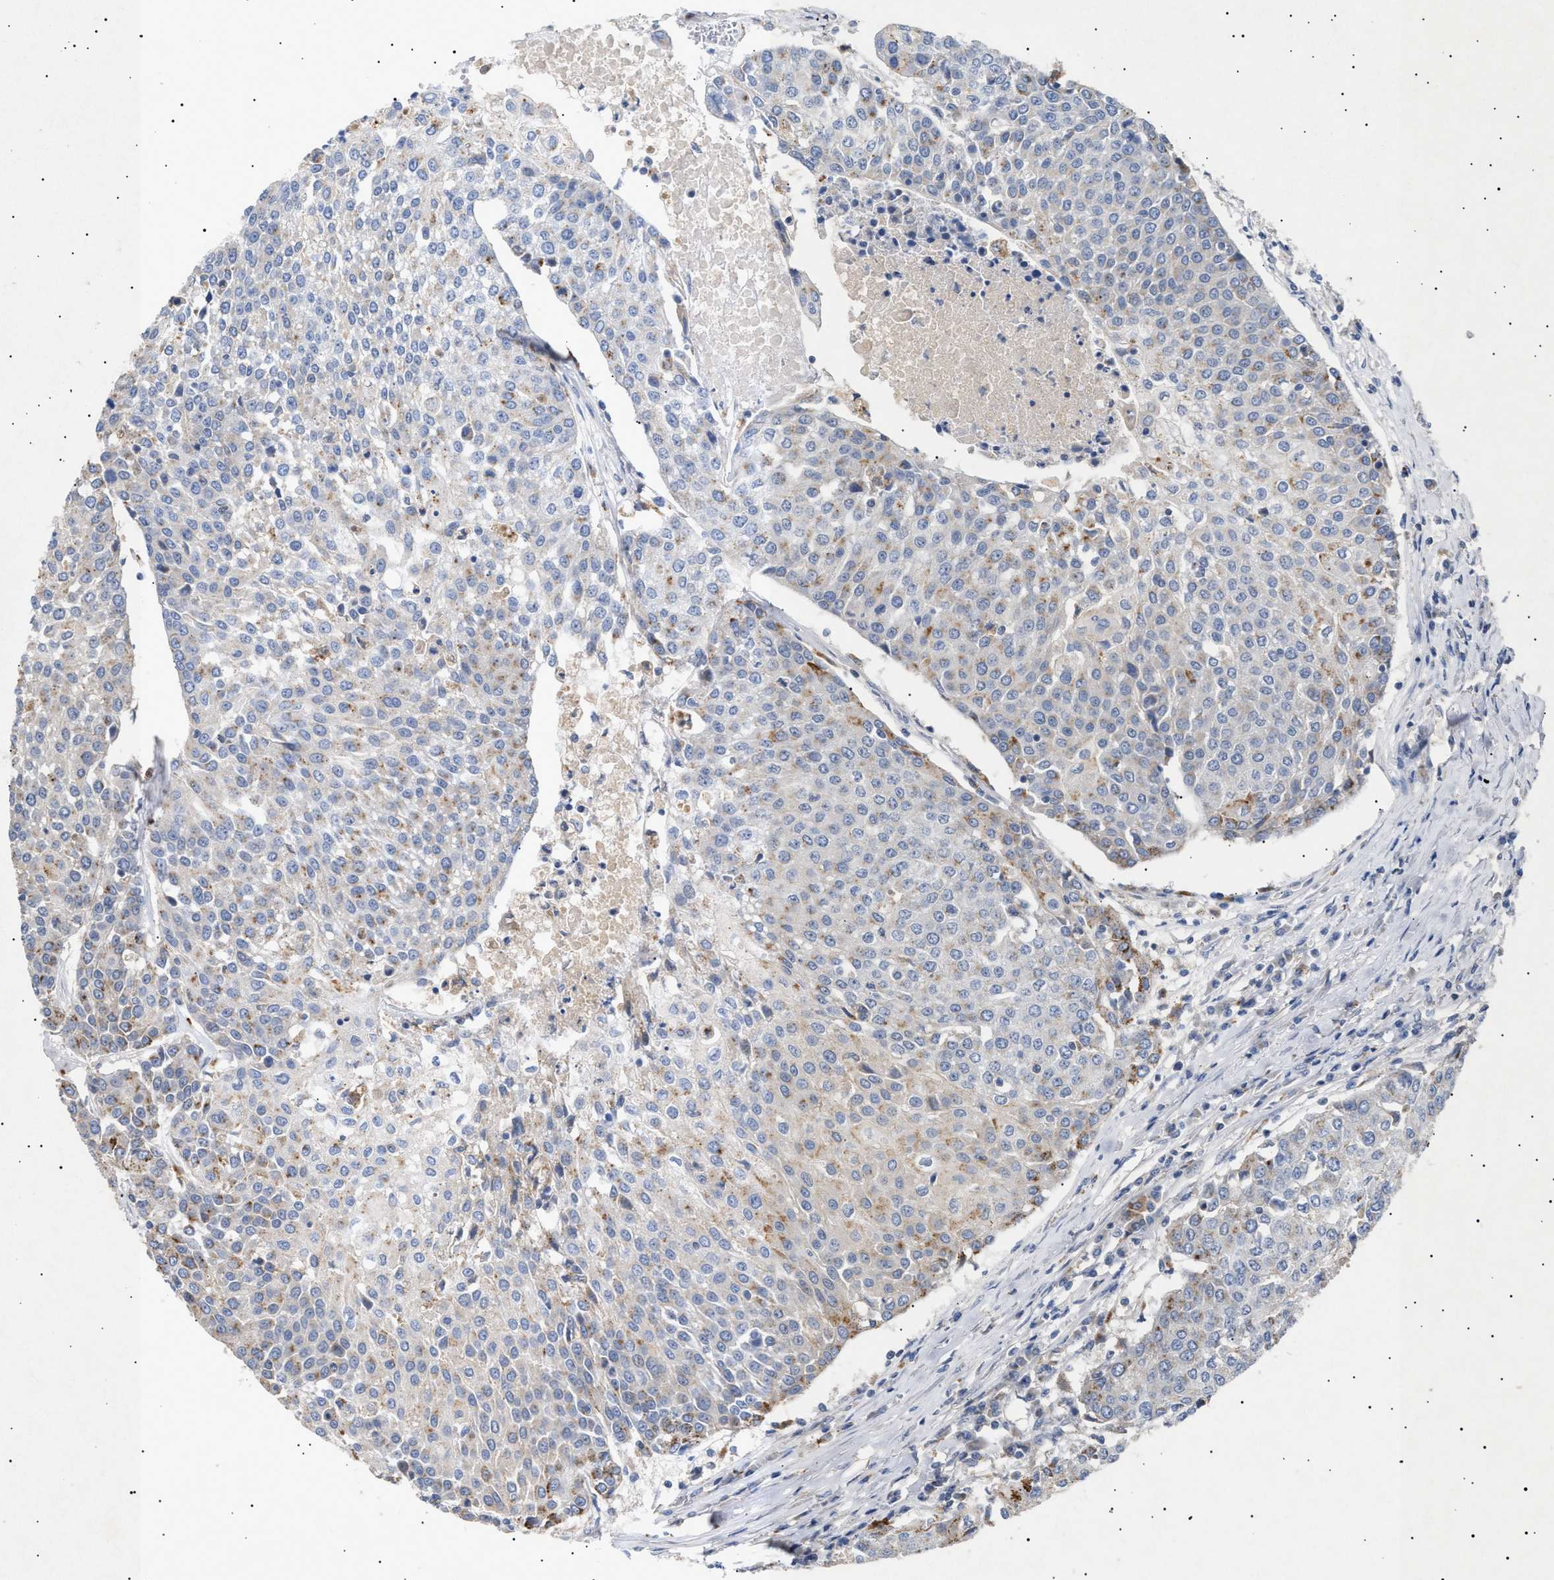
{"staining": {"intensity": "weak", "quantity": "<25%", "location": "cytoplasmic/membranous"}, "tissue": "urothelial cancer", "cell_type": "Tumor cells", "image_type": "cancer", "snomed": [{"axis": "morphology", "description": "Urothelial carcinoma, High grade"}, {"axis": "topography", "description": "Urinary bladder"}], "caption": "High power microscopy image of an immunohistochemistry (IHC) photomicrograph of urothelial cancer, revealing no significant expression in tumor cells. Nuclei are stained in blue.", "gene": "SIRT5", "patient": {"sex": "female", "age": 85}}